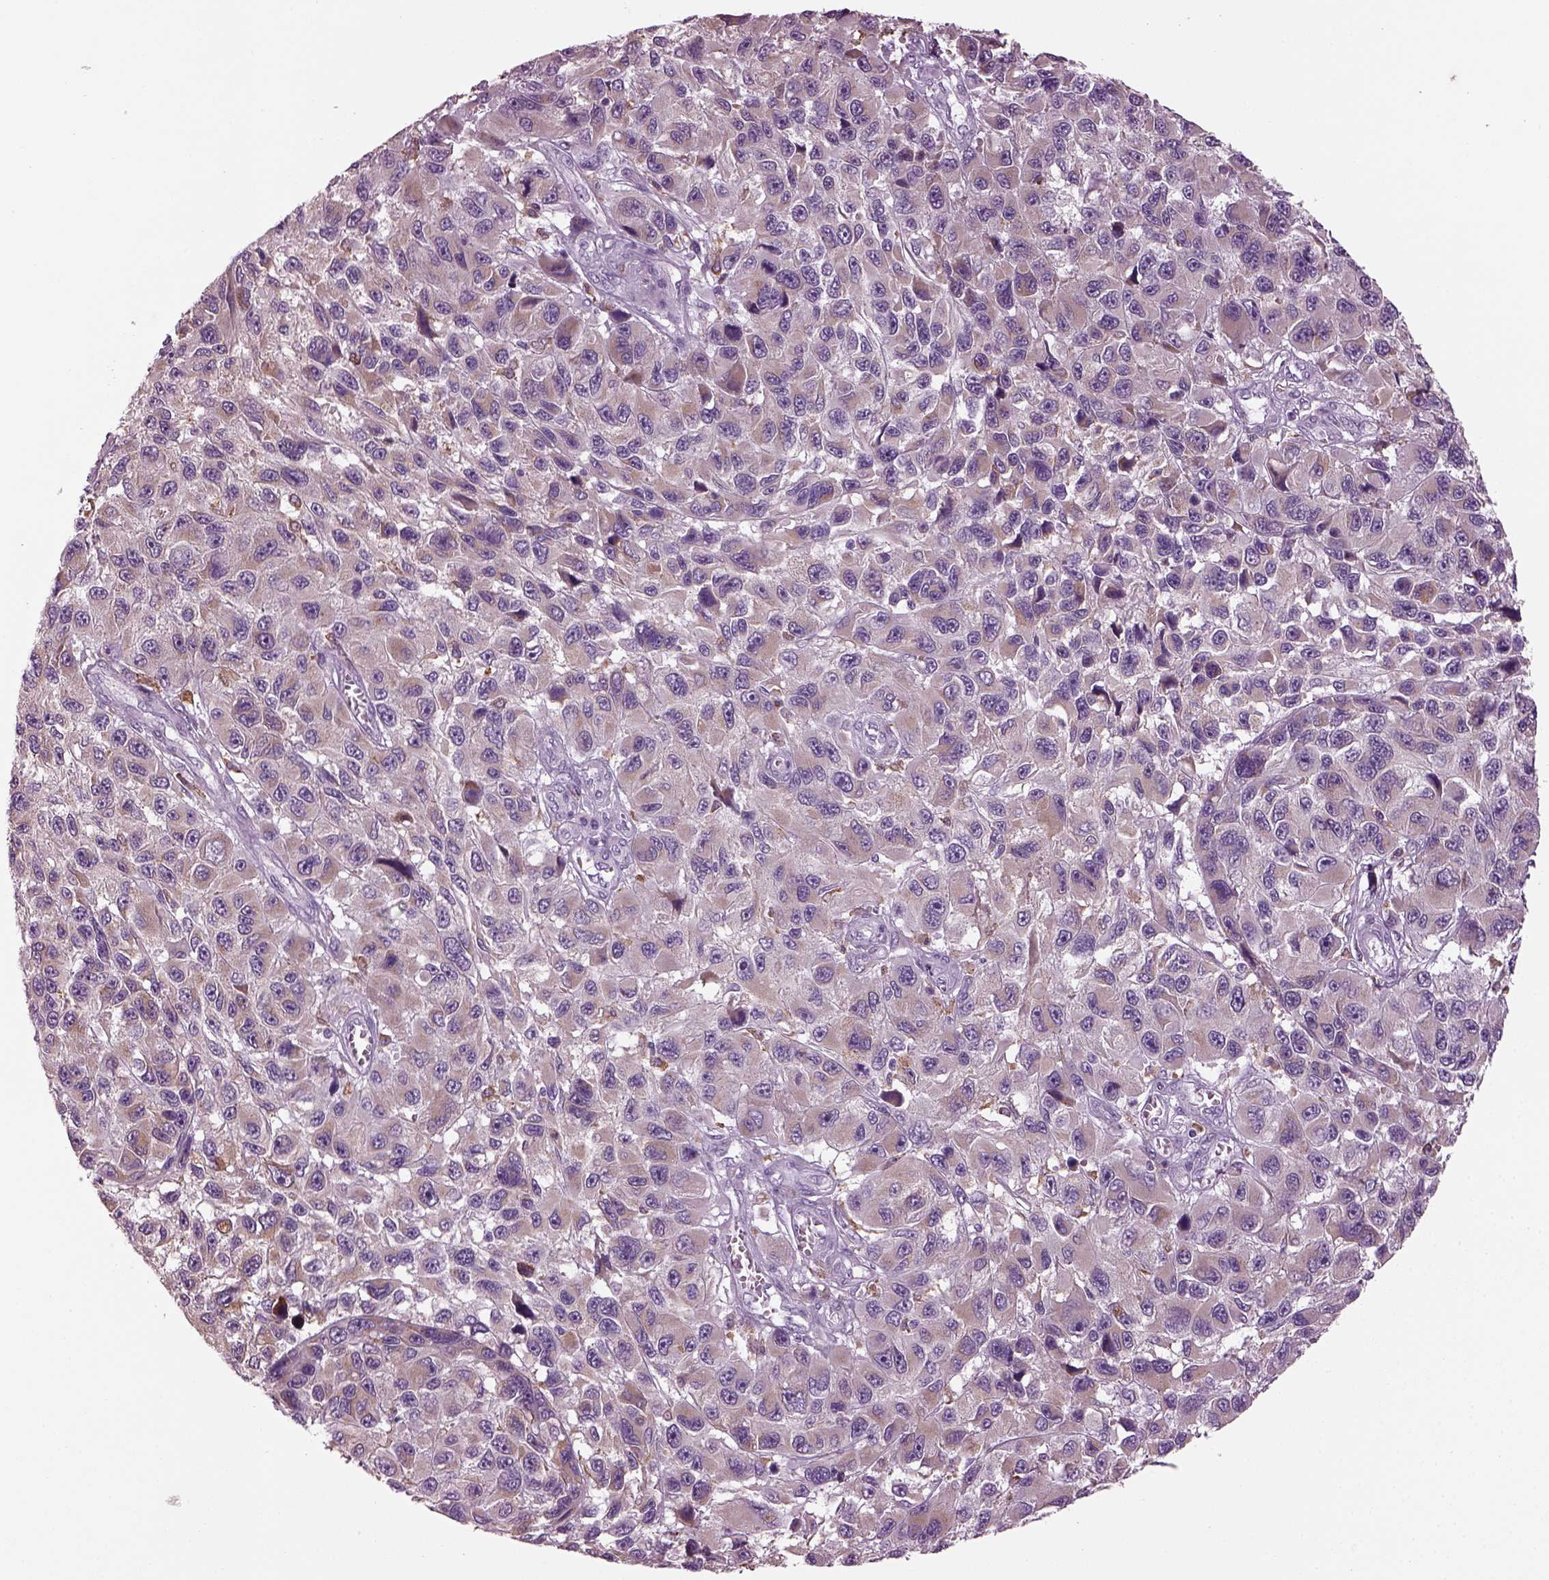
{"staining": {"intensity": "weak", "quantity": ">75%", "location": "cytoplasmic/membranous"}, "tissue": "melanoma", "cell_type": "Tumor cells", "image_type": "cancer", "snomed": [{"axis": "morphology", "description": "Malignant melanoma, NOS"}, {"axis": "topography", "description": "Skin"}], "caption": "Tumor cells show weak cytoplasmic/membranous expression in about >75% of cells in malignant melanoma.", "gene": "TMEM231", "patient": {"sex": "male", "age": 53}}